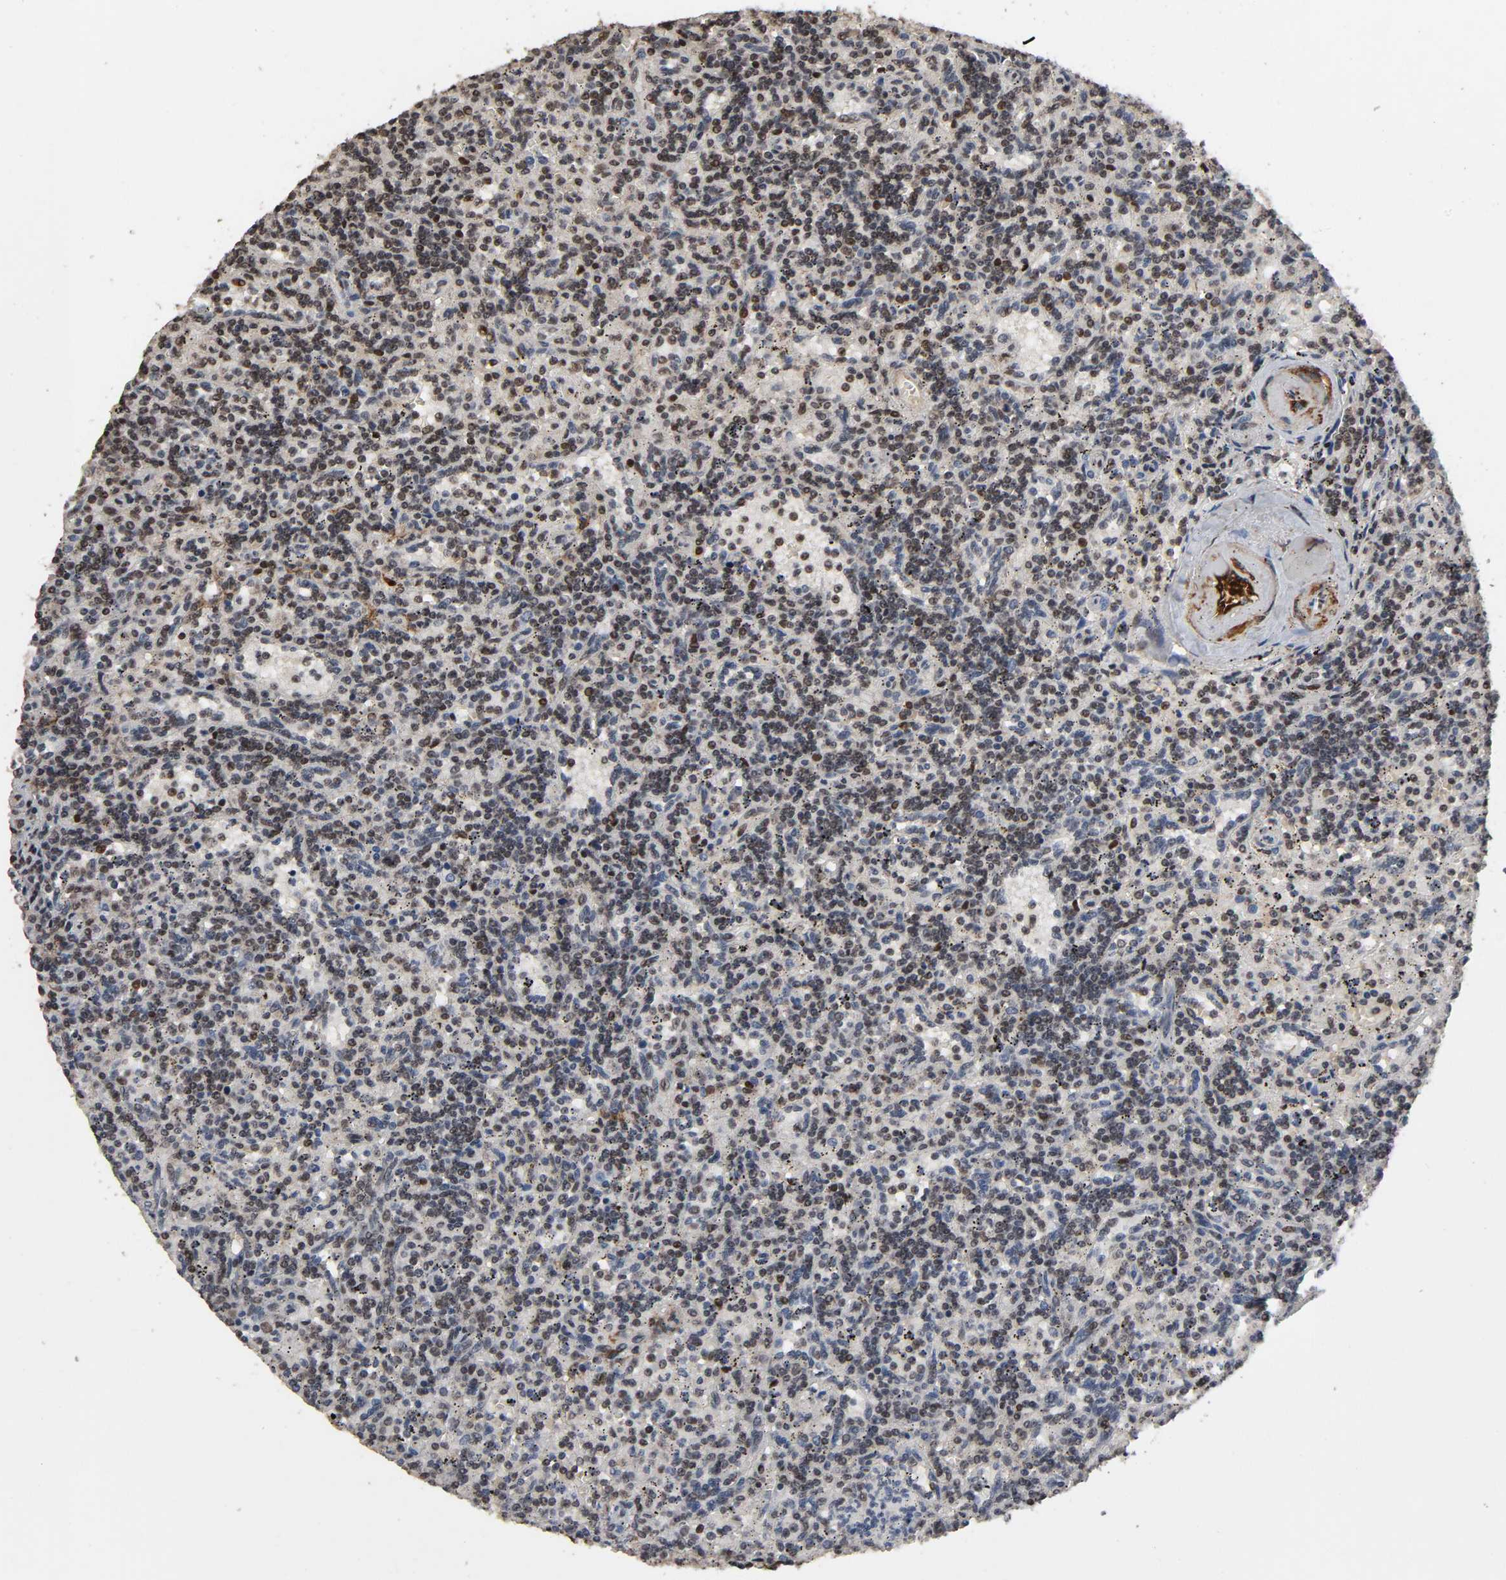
{"staining": {"intensity": "weak", "quantity": "25%-75%", "location": "cytoplasmic/membranous,nuclear"}, "tissue": "lymphoma", "cell_type": "Tumor cells", "image_type": "cancer", "snomed": [{"axis": "morphology", "description": "Malignant lymphoma, non-Hodgkin's type, Low grade"}, {"axis": "topography", "description": "Spleen"}], "caption": "Human malignant lymphoma, non-Hodgkin's type (low-grade) stained with a protein marker demonstrates weak staining in tumor cells.", "gene": "AHNAK2", "patient": {"sex": "male", "age": 73}}